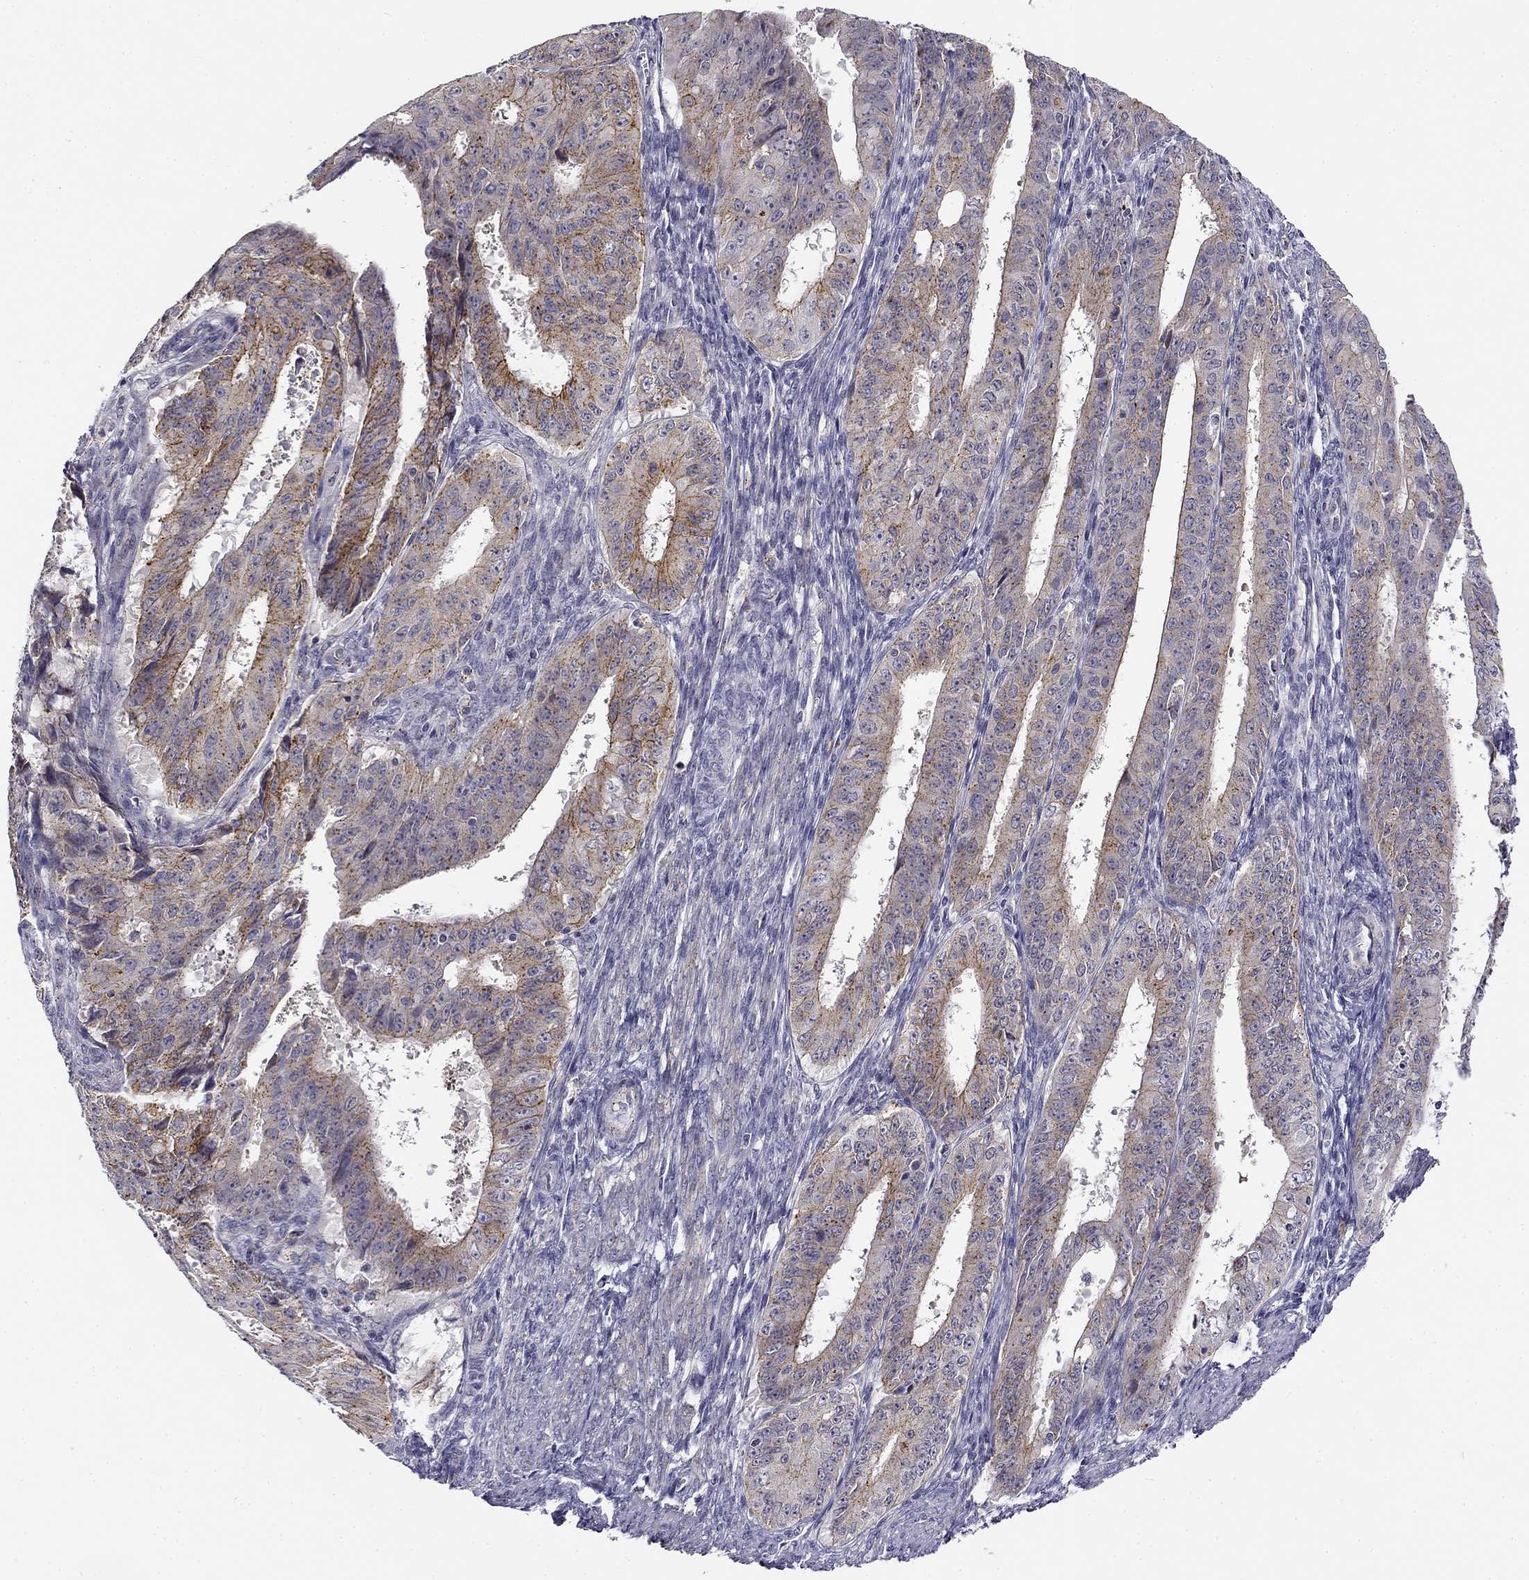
{"staining": {"intensity": "strong", "quantity": "<25%", "location": "cytoplasmic/membranous"}, "tissue": "ovarian cancer", "cell_type": "Tumor cells", "image_type": "cancer", "snomed": [{"axis": "morphology", "description": "Carcinoma, endometroid"}, {"axis": "topography", "description": "Ovary"}], "caption": "Endometroid carcinoma (ovarian) stained for a protein (brown) displays strong cytoplasmic/membranous positive staining in about <25% of tumor cells.", "gene": "CNR1", "patient": {"sex": "female", "age": 42}}